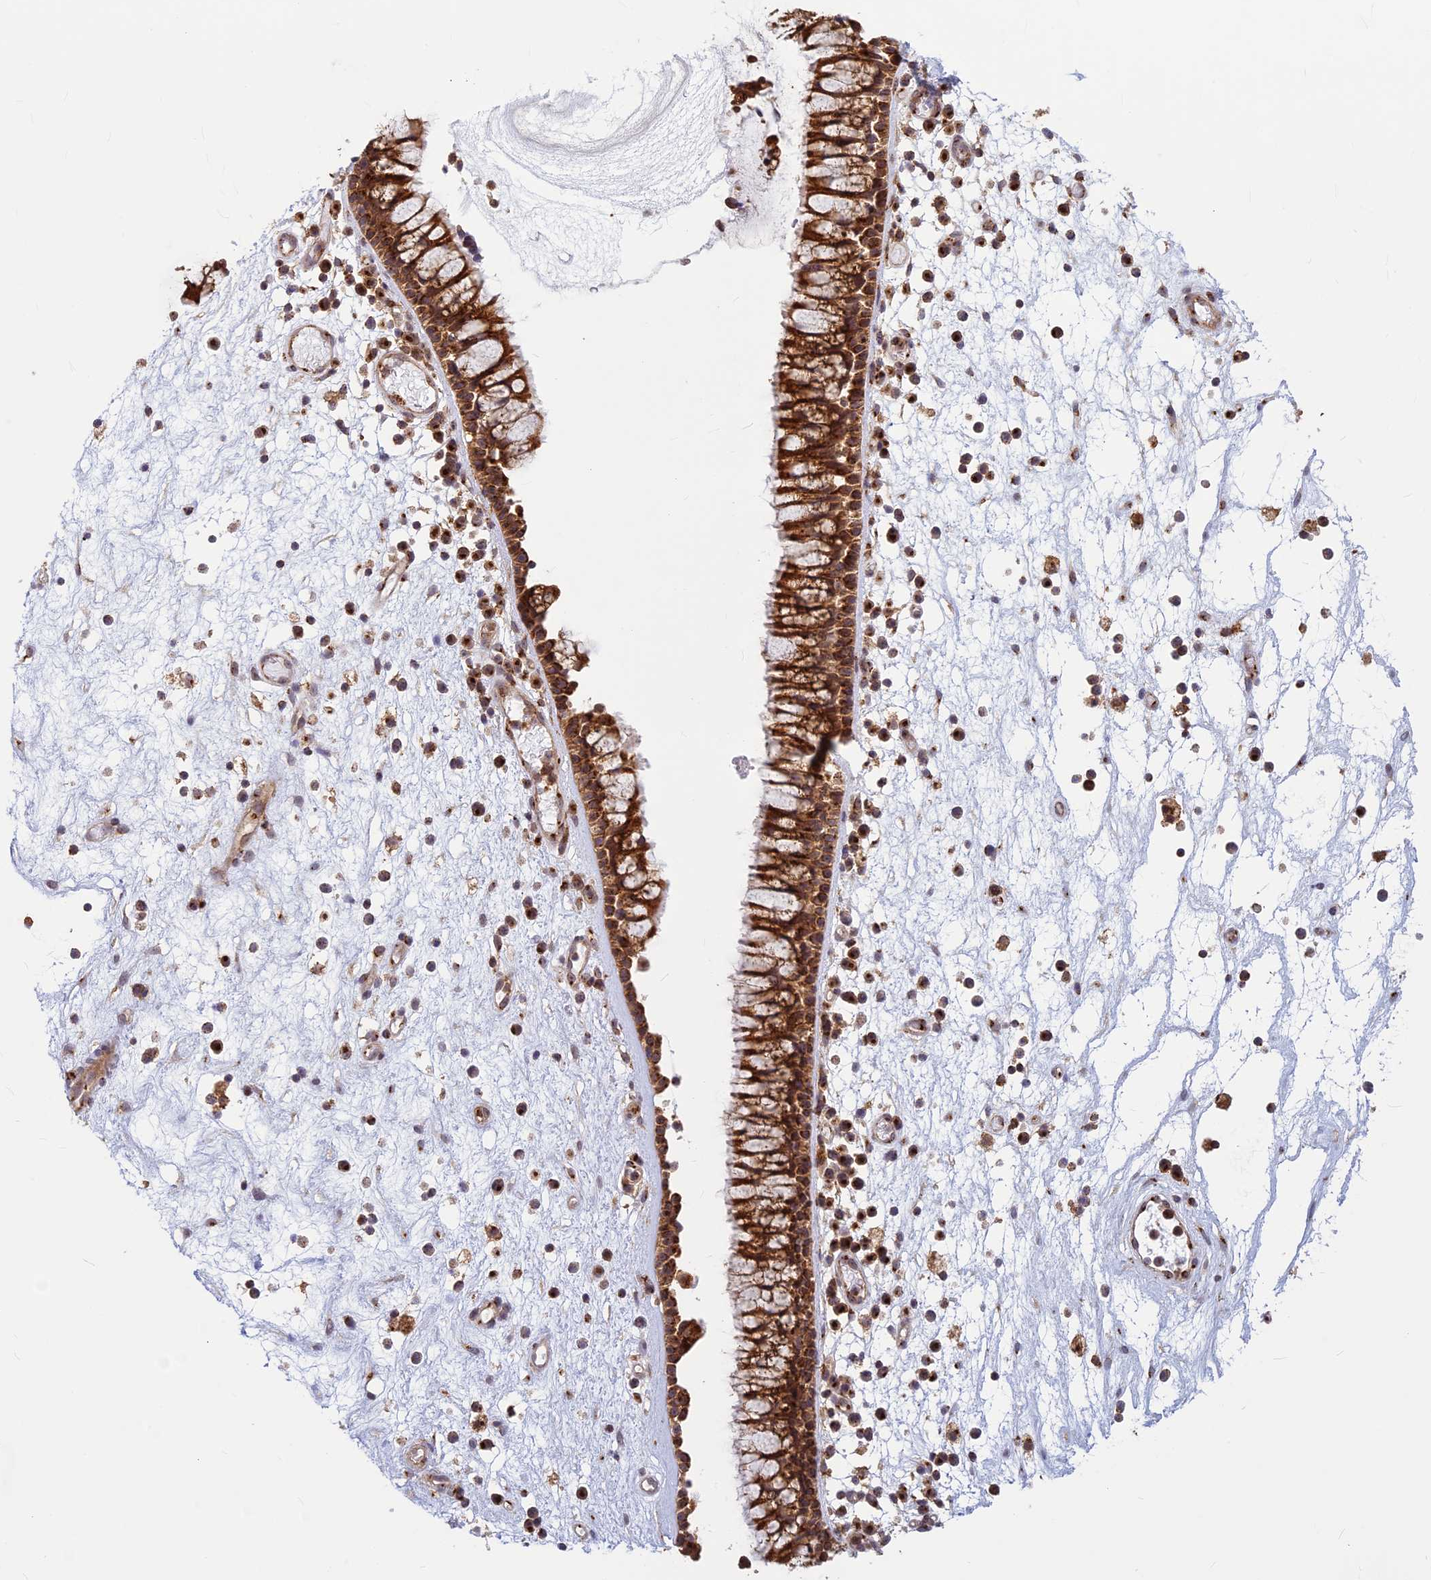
{"staining": {"intensity": "strong", "quantity": ">75%", "location": "cytoplasmic/membranous"}, "tissue": "nasopharynx", "cell_type": "Respiratory epithelial cells", "image_type": "normal", "snomed": [{"axis": "morphology", "description": "Normal tissue, NOS"}, {"axis": "morphology", "description": "Inflammation, NOS"}, {"axis": "morphology", "description": "Malignant melanoma, Metastatic site"}, {"axis": "topography", "description": "Nasopharynx"}], "caption": "The immunohistochemical stain labels strong cytoplasmic/membranous staining in respiratory epithelial cells of unremarkable nasopharynx.", "gene": "CLINT1", "patient": {"sex": "male", "age": 70}}